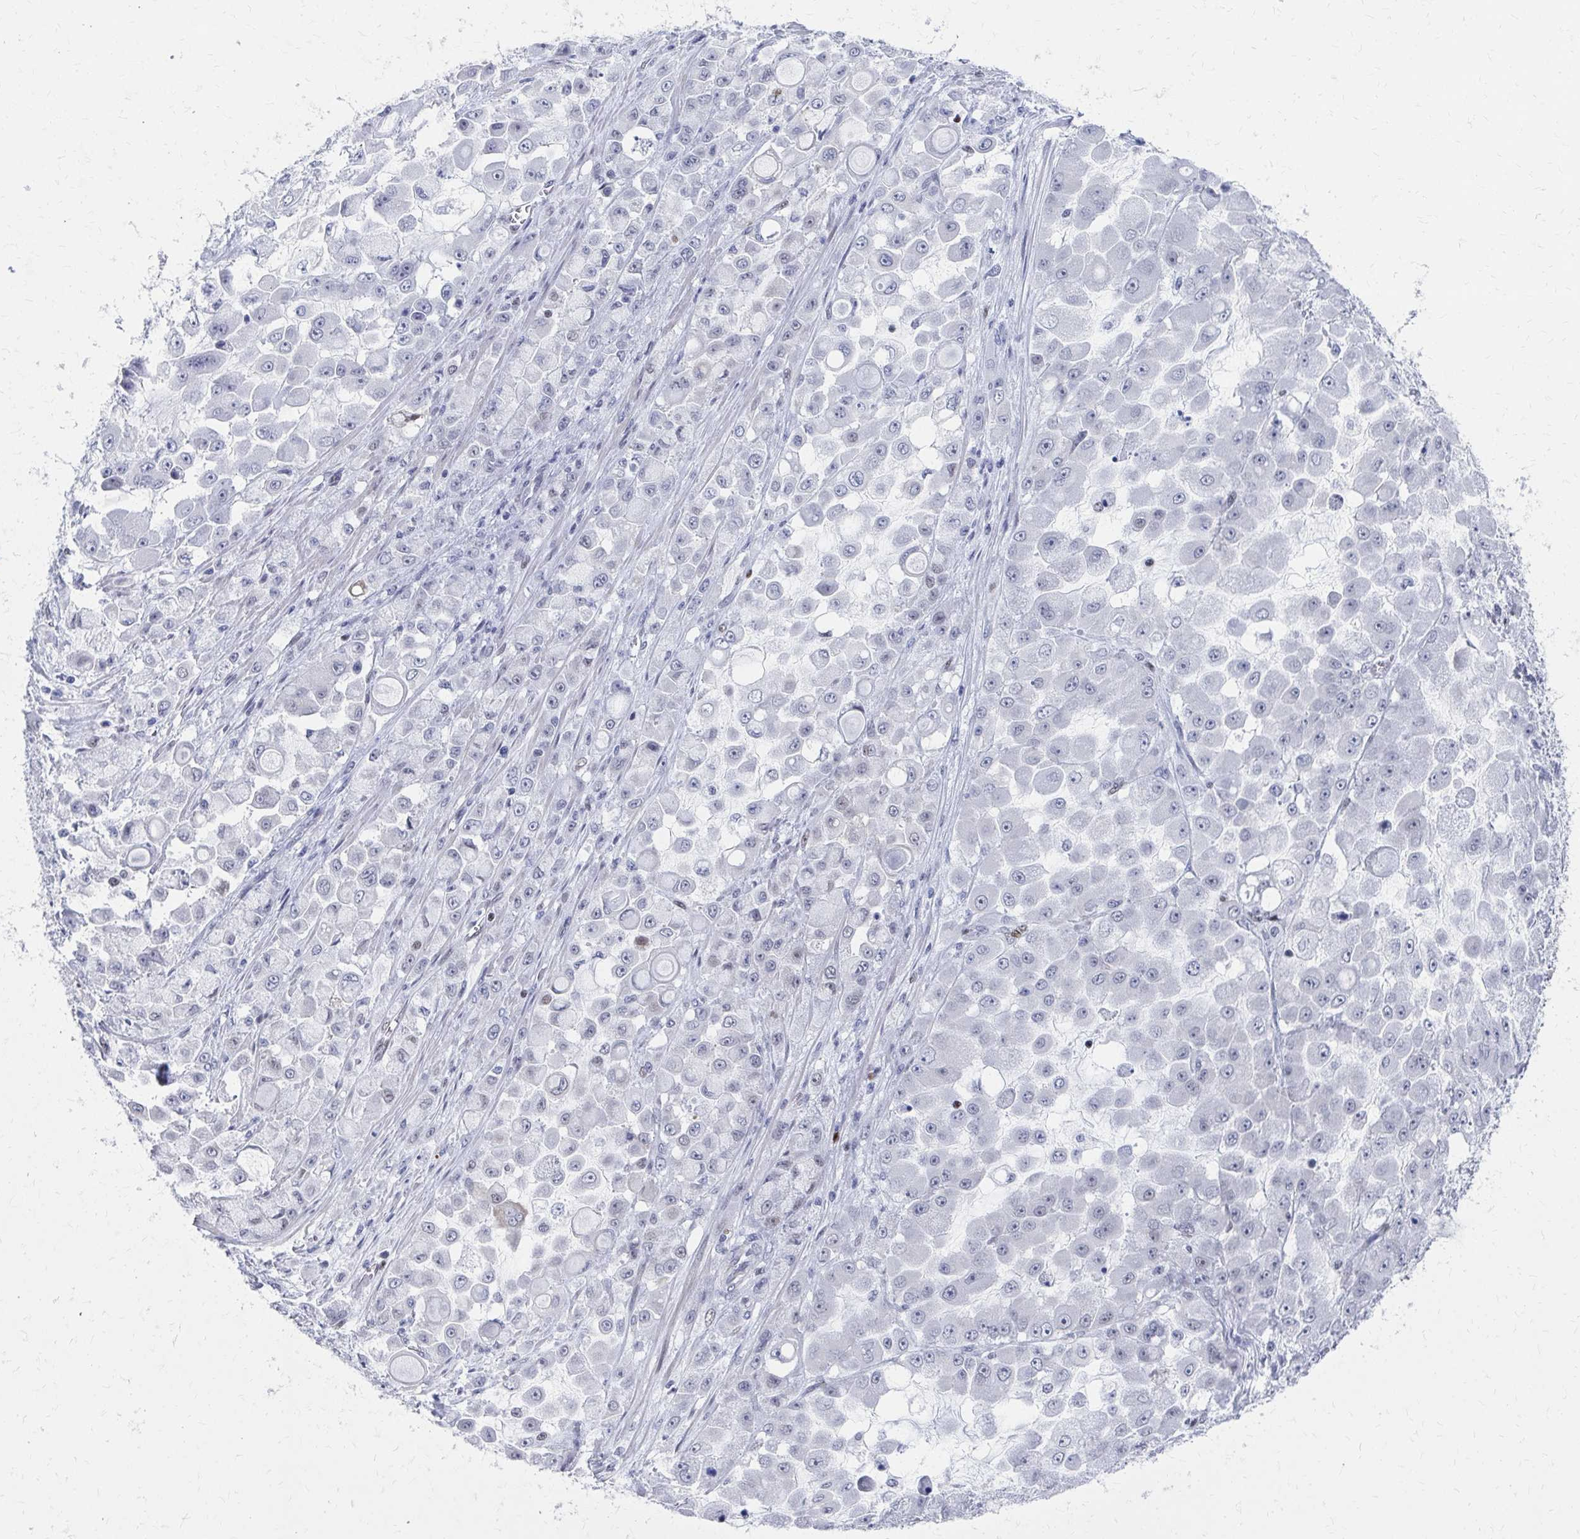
{"staining": {"intensity": "negative", "quantity": "none", "location": "none"}, "tissue": "stomach cancer", "cell_type": "Tumor cells", "image_type": "cancer", "snomed": [{"axis": "morphology", "description": "Adenocarcinoma, NOS"}, {"axis": "topography", "description": "Stomach"}], "caption": "This is a histopathology image of immunohistochemistry (IHC) staining of adenocarcinoma (stomach), which shows no staining in tumor cells.", "gene": "CDIN1", "patient": {"sex": "female", "age": 76}}